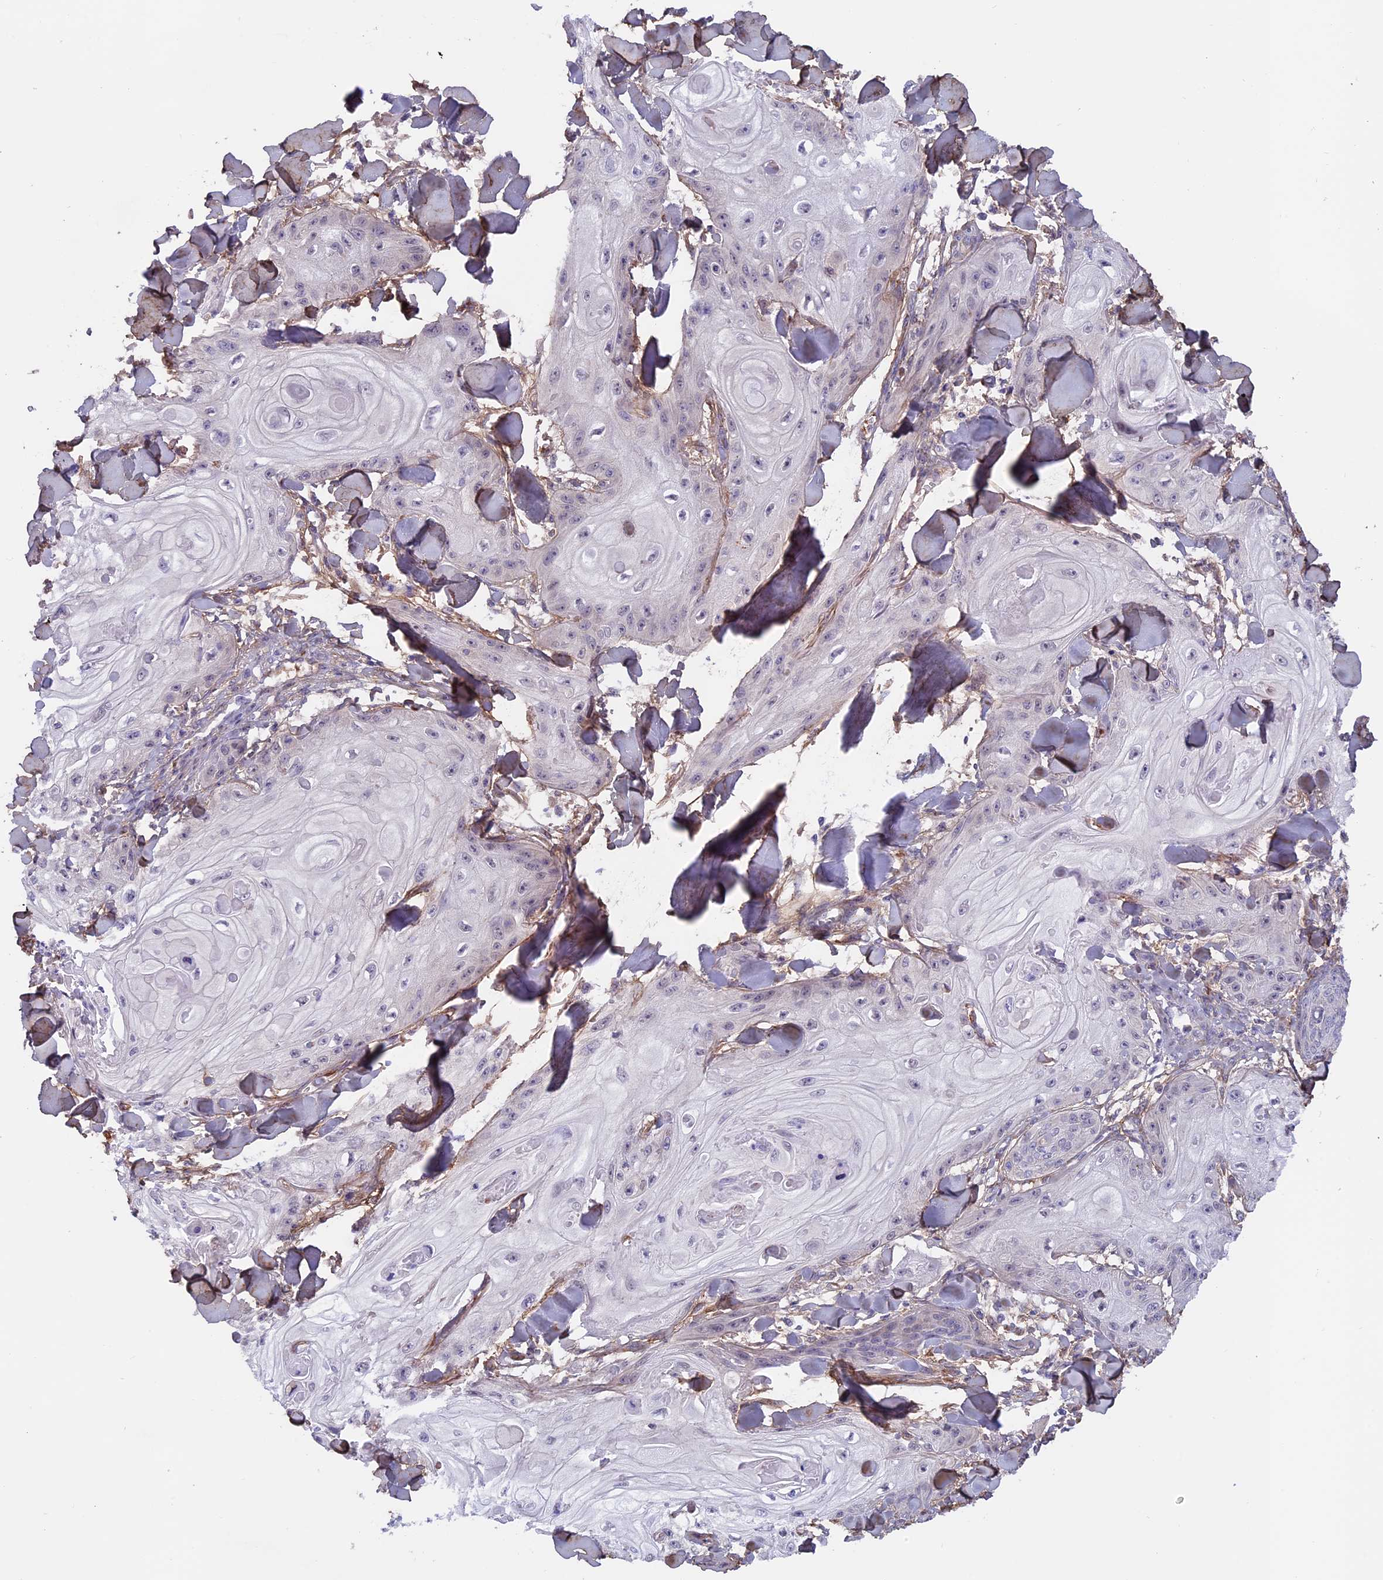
{"staining": {"intensity": "negative", "quantity": "none", "location": "none"}, "tissue": "skin cancer", "cell_type": "Tumor cells", "image_type": "cancer", "snomed": [{"axis": "morphology", "description": "Squamous cell carcinoma, NOS"}, {"axis": "topography", "description": "Skin"}], "caption": "DAB (3,3'-diaminobenzidine) immunohistochemical staining of human skin squamous cell carcinoma reveals no significant staining in tumor cells. (Stains: DAB (3,3'-diaminobenzidine) immunohistochemistry with hematoxylin counter stain, Microscopy: brightfield microscopy at high magnification).", "gene": "COL4A3", "patient": {"sex": "male", "age": 74}}